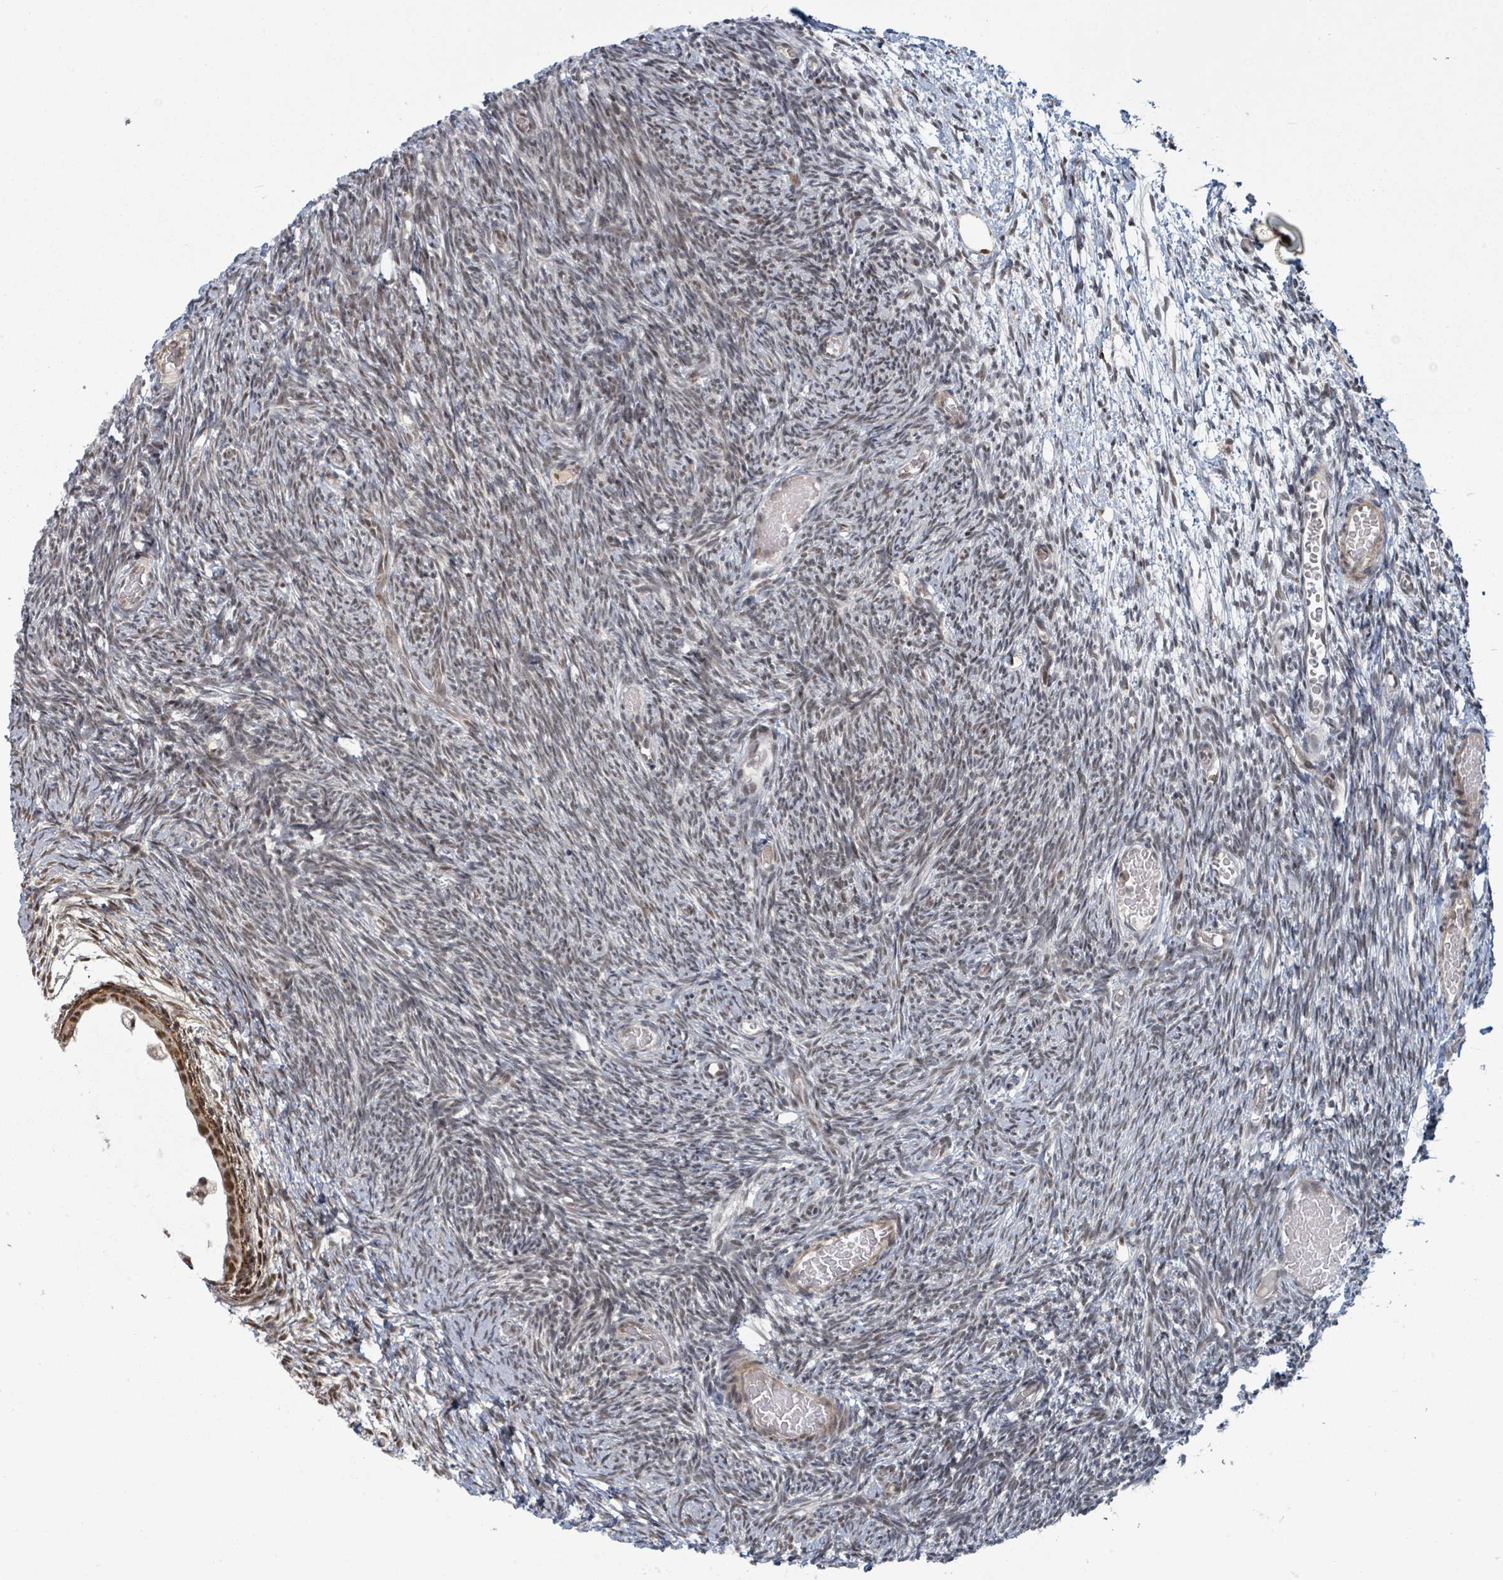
{"staining": {"intensity": "weak", "quantity": "25%-75%", "location": "nuclear"}, "tissue": "ovary", "cell_type": "Ovarian stroma cells", "image_type": "normal", "snomed": [{"axis": "morphology", "description": "Normal tissue, NOS"}, {"axis": "topography", "description": "Ovary"}], "caption": "Protein staining of unremarkable ovary displays weak nuclear positivity in approximately 25%-75% of ovarian stroma cells. The protein of interest is stained brown, and the nuclei are stained in blue (DAB (3,3'-diaminobenzidine) IHC with brightfield microscopy, high magnification).", "gene": "GTF3C1", "patient": {"sex": "female", "age": 39}}